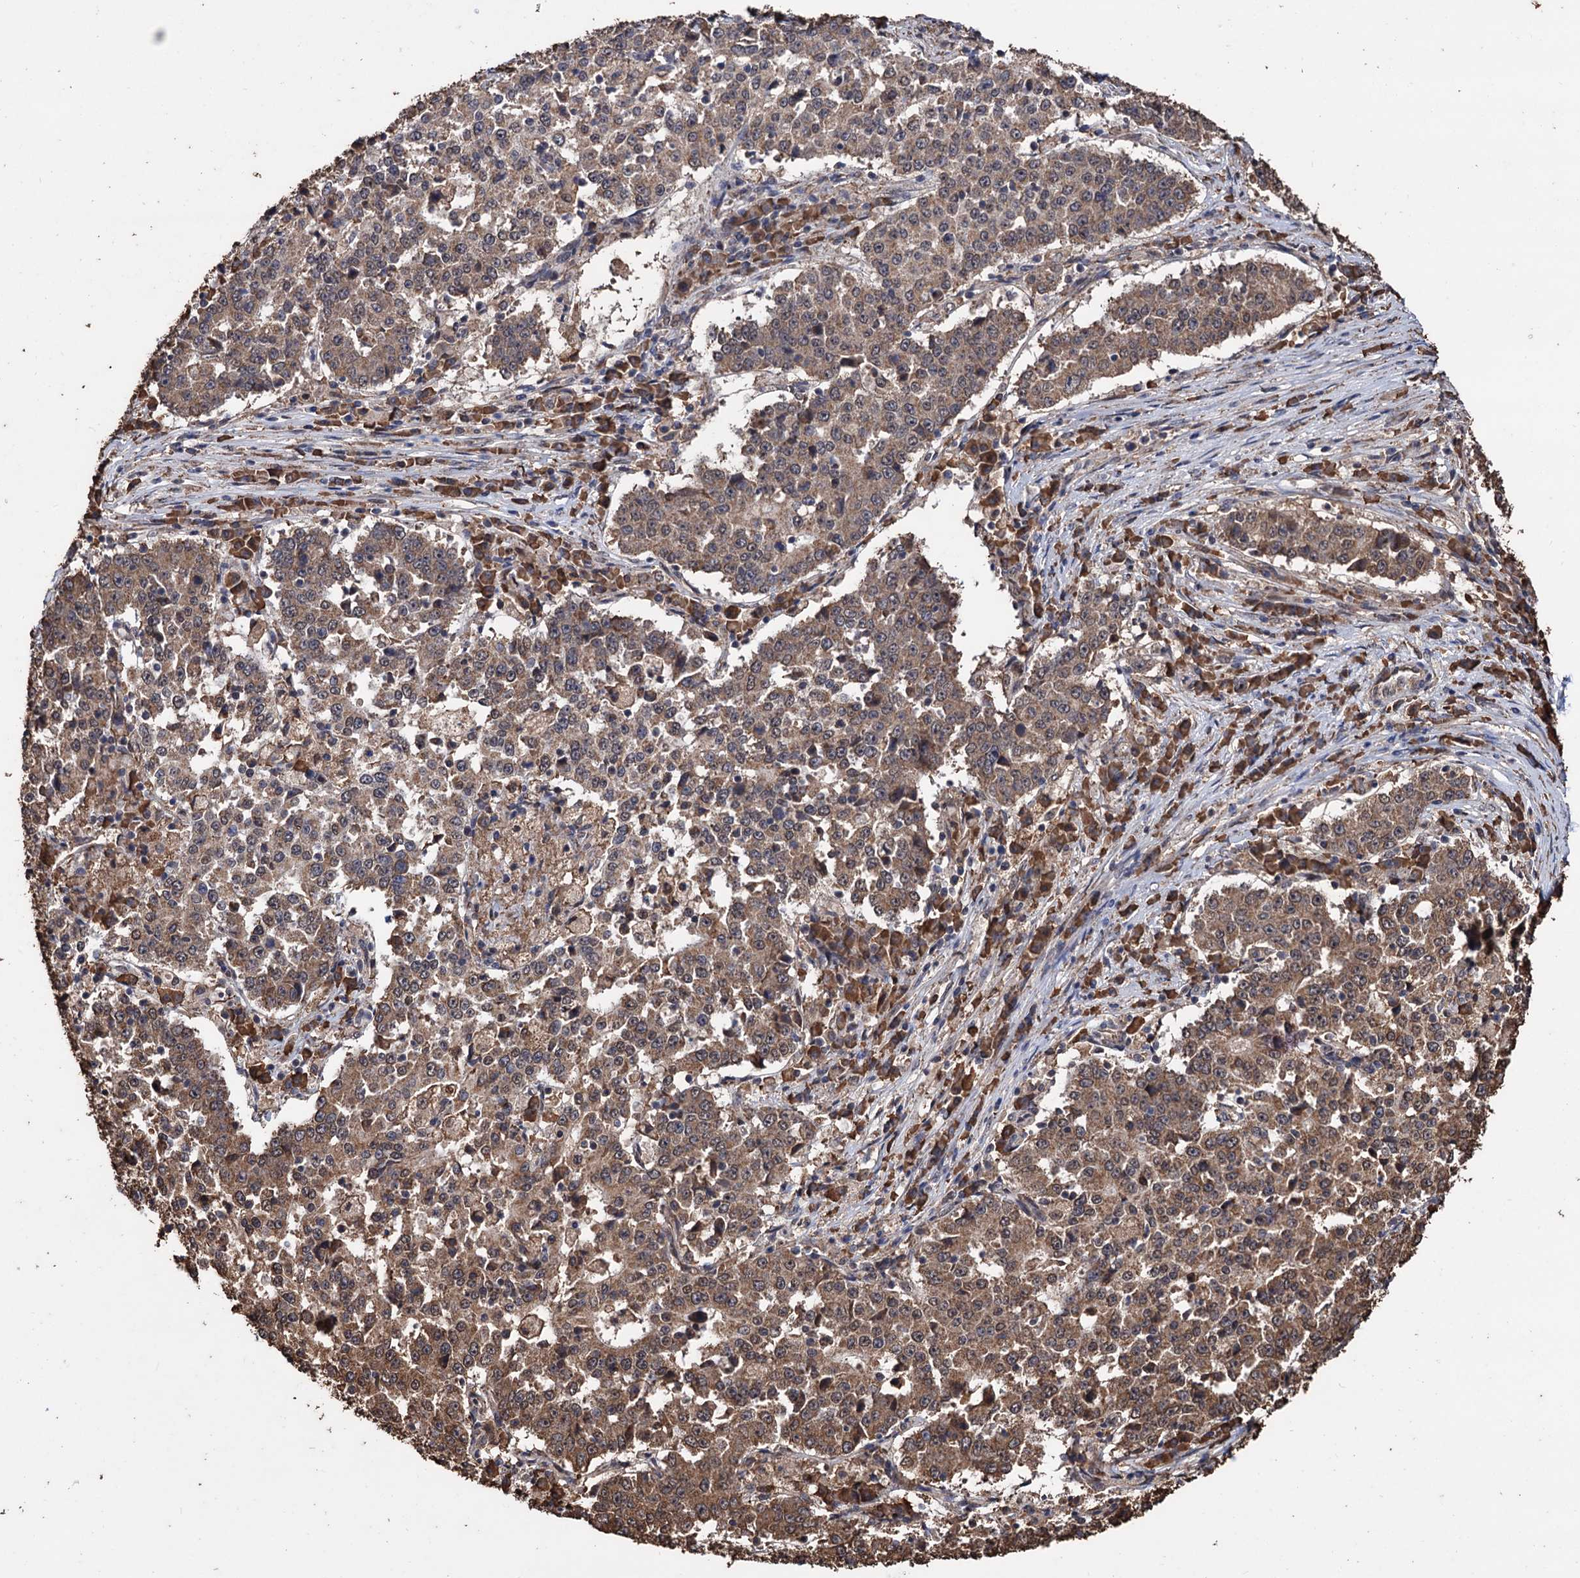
{"staining": {"intensity": "moderate", "quantity": ">75%", "location": "cytoplasmic/membranous"}, "tissue": "stomach cancer", "cell_type": "Tumor cells", "image_type": "cancer", "snomed": [{"axis": "morphology", "description": "Adenocarcinoma, NOS"}, {"axis": "topography", "description": "Stomach"}], "caption": "This is an image of immunohistochemistry (IHC) staining of adenocarcinoma (stomach), which shows moderate expression in the cytoplasmic/membranous of tumor cells.", "gene": "TBC1D12", "patient": {"sex": "male", "age": 59}}